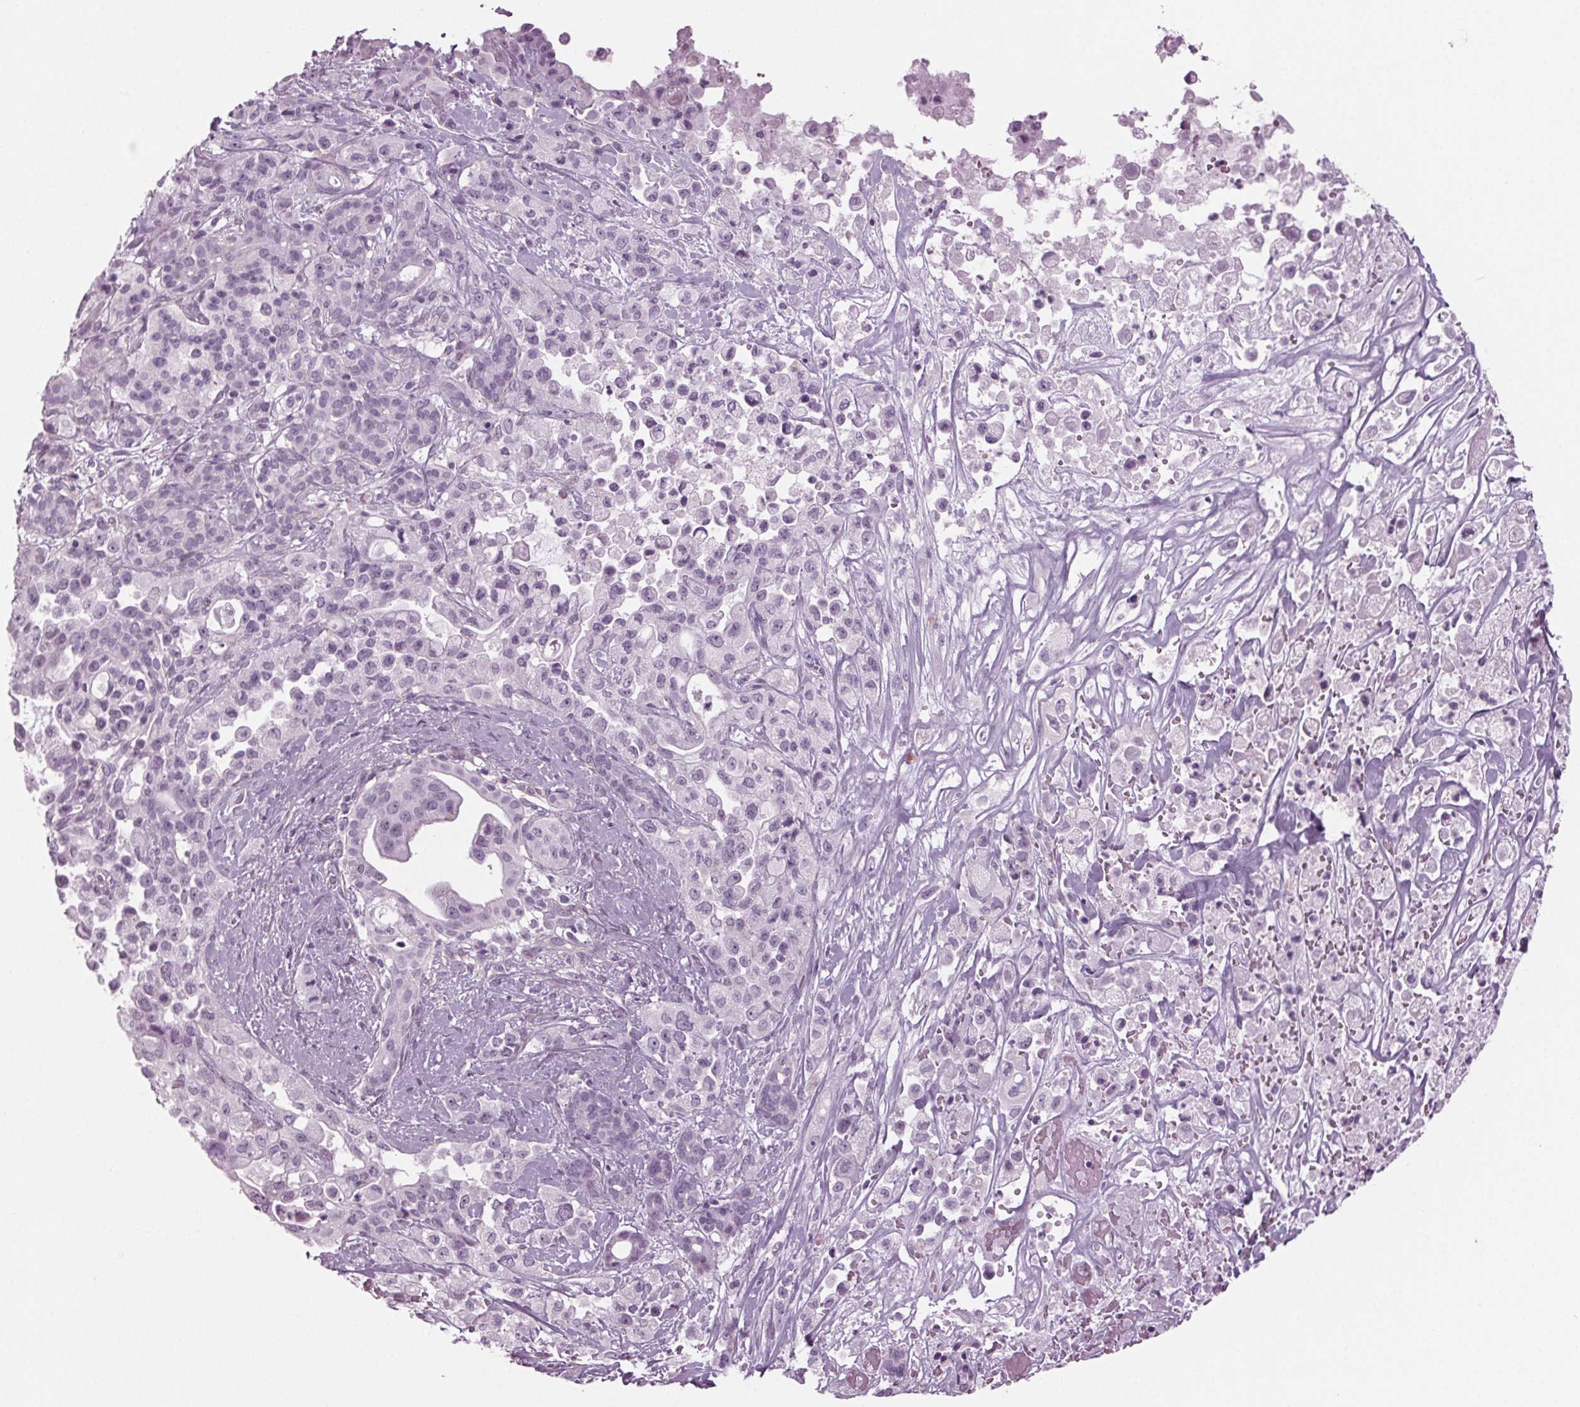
{"staining": {"intensity": "negative", "quantity": "none", "location": "none"}, "tissue": "pancreatic cancer", "cell_type": "Tumor cells", "image_type": "cancer", "snomed": [{"axis": "morphology", "description": "Adenocarcinoma, NOS"}, {"axis": "topography", "description": "Pancreas"}], "caption": "Human pancreatic cancer stained for a protein using immunohistochemistry shows no positivity in tumor cells.", "gene": "BHLHE22", "patient": {"sex": "male", "age": 44}}